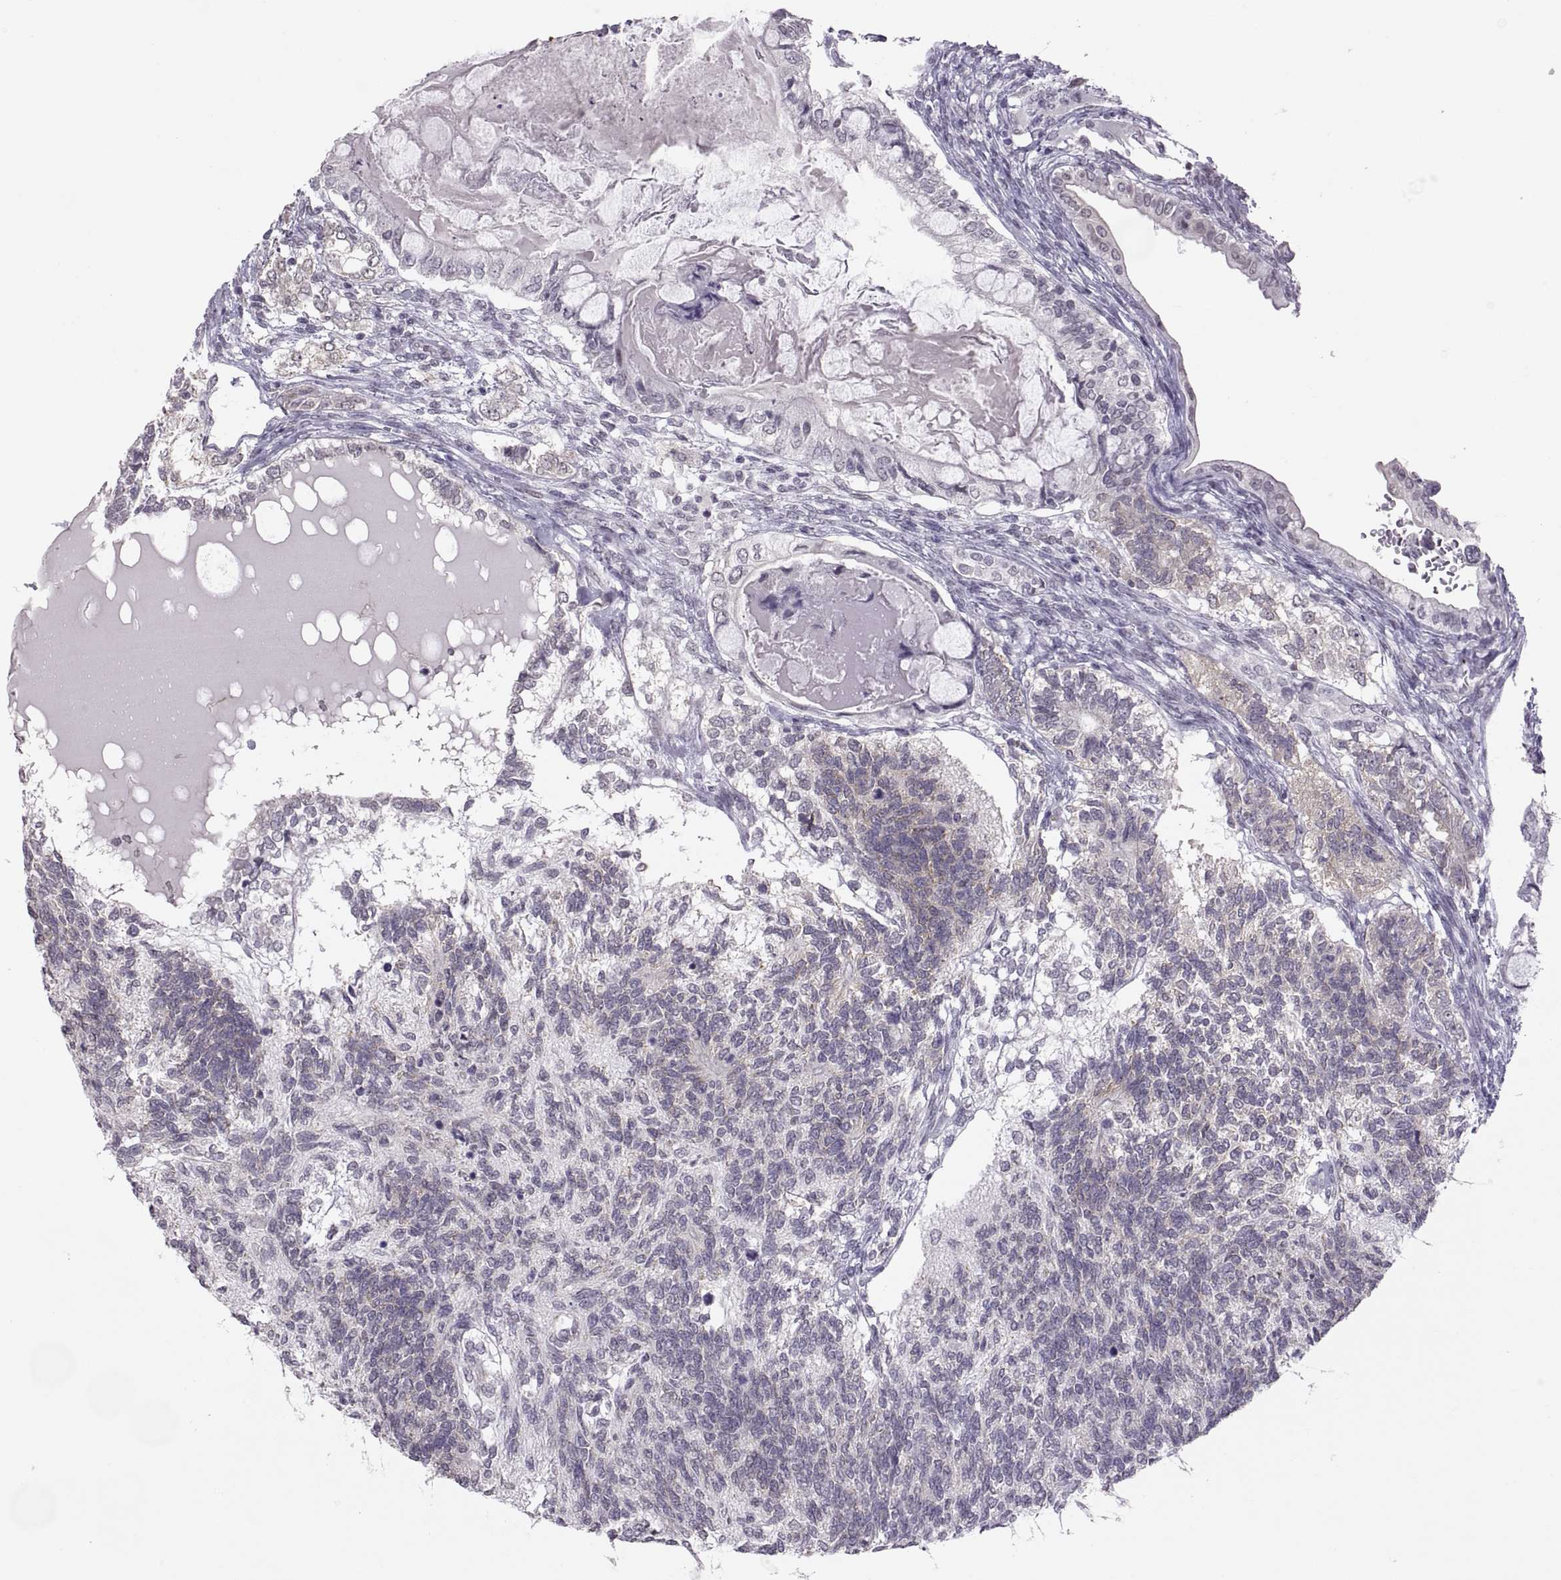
{"staining": {"intensity": "negative", "quantity": "none", "location": "none"}, "tissue": "testis cancer", "cell_type": "Tumor cells", "image_type": "cancer", "snomed": [{"axis": "morphology", "description": "Seminoma, NOS"}, {"axis": "morphology", "description": "Carcinoma, Embryonal, NOS"}, {"axis": "topography", "description": "Testis"}], "caption": "This is an immunohistochemistry image of testis cancer. There is no expression in tumor cells.", "gene": "KRT77", "patient": {"sex": "male", "age": 41}}